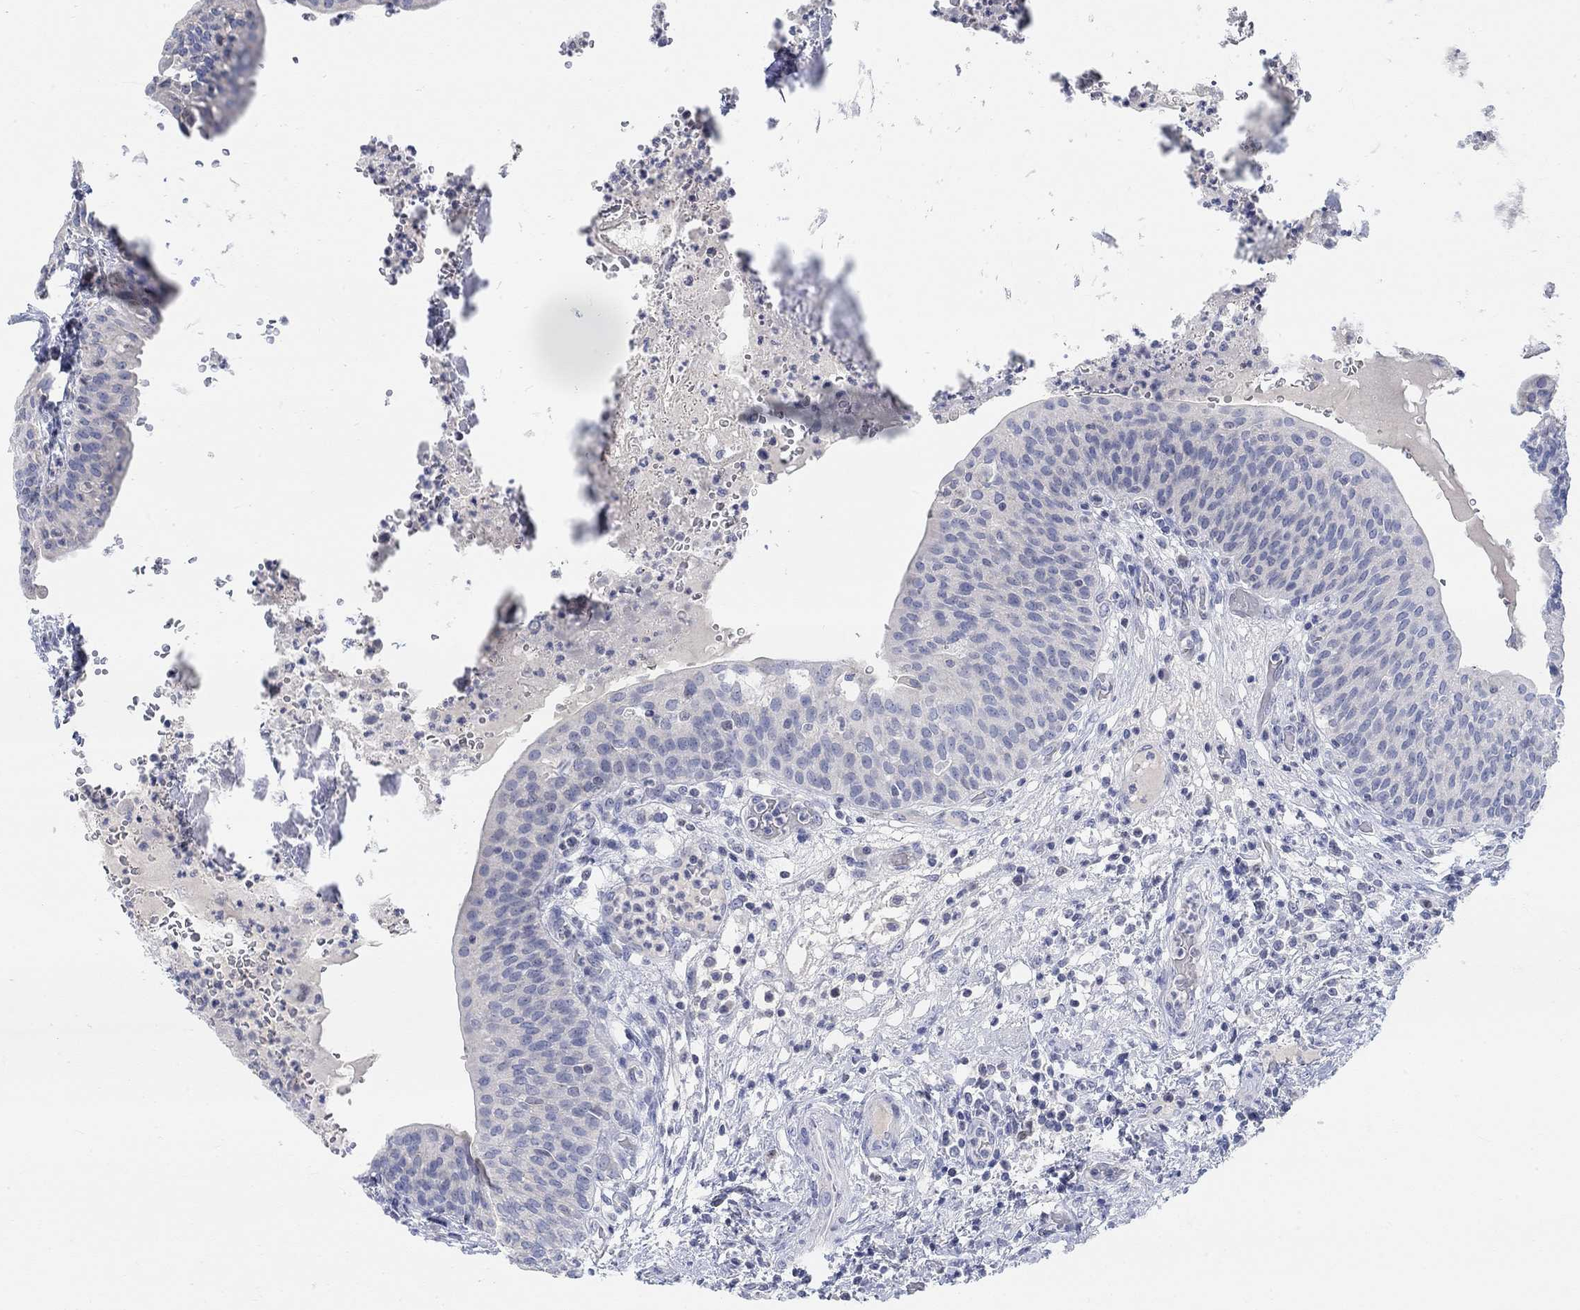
{"staining": {"intensity": "negative", "quantity": "none", "location": "none"}, "tissue": "urinary bladder", "cell_type": "Urothelial cells", "image_type": "normal", "snomed": [{"axis": "morphology", "description": "Normal tissue, NOS"}, {"axis": "topography", "description": "Urinary bladder"}], "caption": "A high-resolution histopathology image shows immunohistochemistry staining of unremarkable urinary bladder, which exhibits no significant positivity in urothelial cells. (DAB (3,3'-diaminobenzidine) immunohistochemistry (IHC), high magnification).", "gene": "ATP6V1E2", "patient": {"sex": "male", "age": 66}}